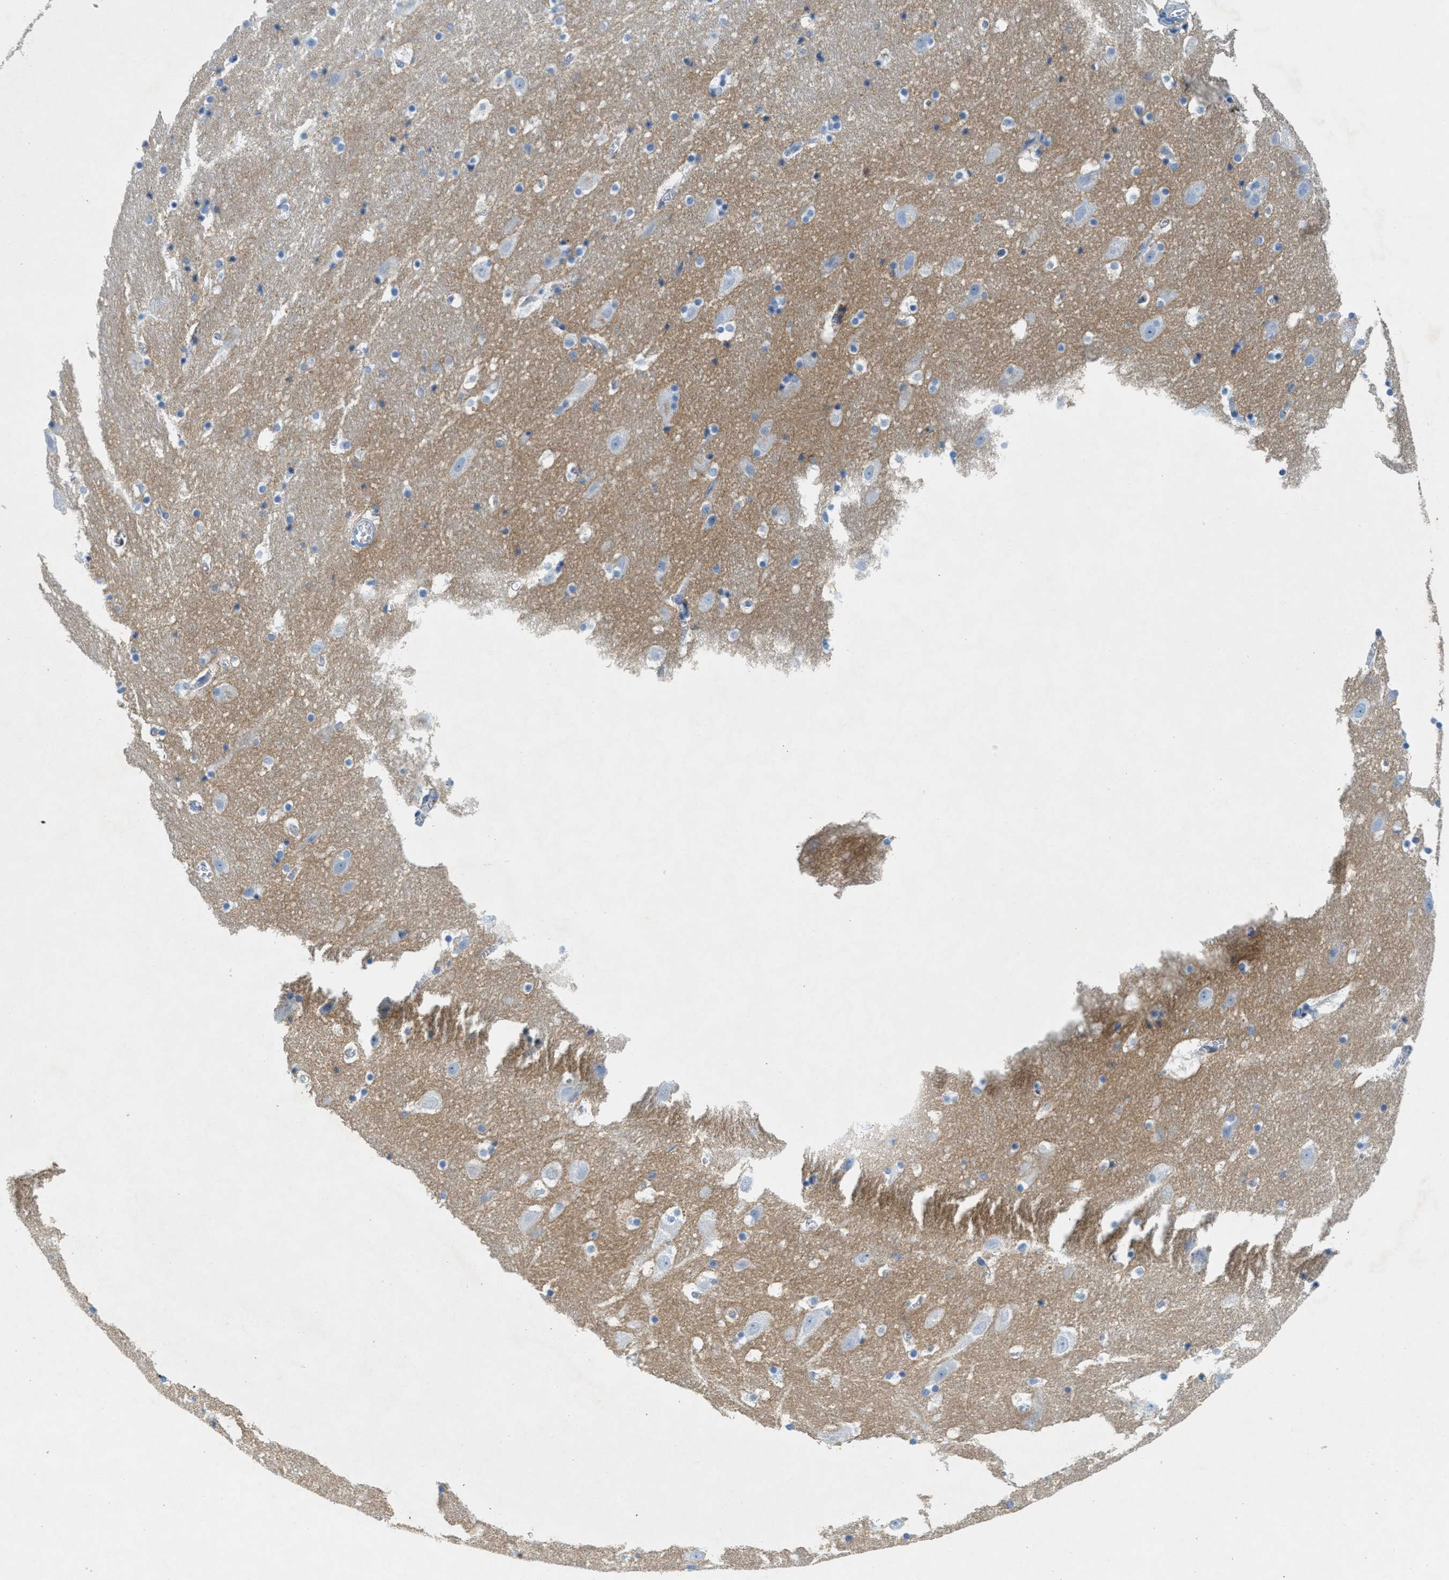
{"staining": {"intensity": "negative", "quantity": "none", "location": "none"}, "tissue": "hippocampus", "cell_type": "Glial cells", "image_type": "normal", "snomed": [{"axis": "morphology", "description": "Normal tissue, NOS"}, {"axis": "topography", "description": "Hippocampus"}], "caption": "Immunohistochemistry (IHC) image of benign hippocampus stained for a protein (brown), which demonstrates no positivity in glial cells.", "gene": "GPM6A", "patient": {"sex": "male", "age": 45}}